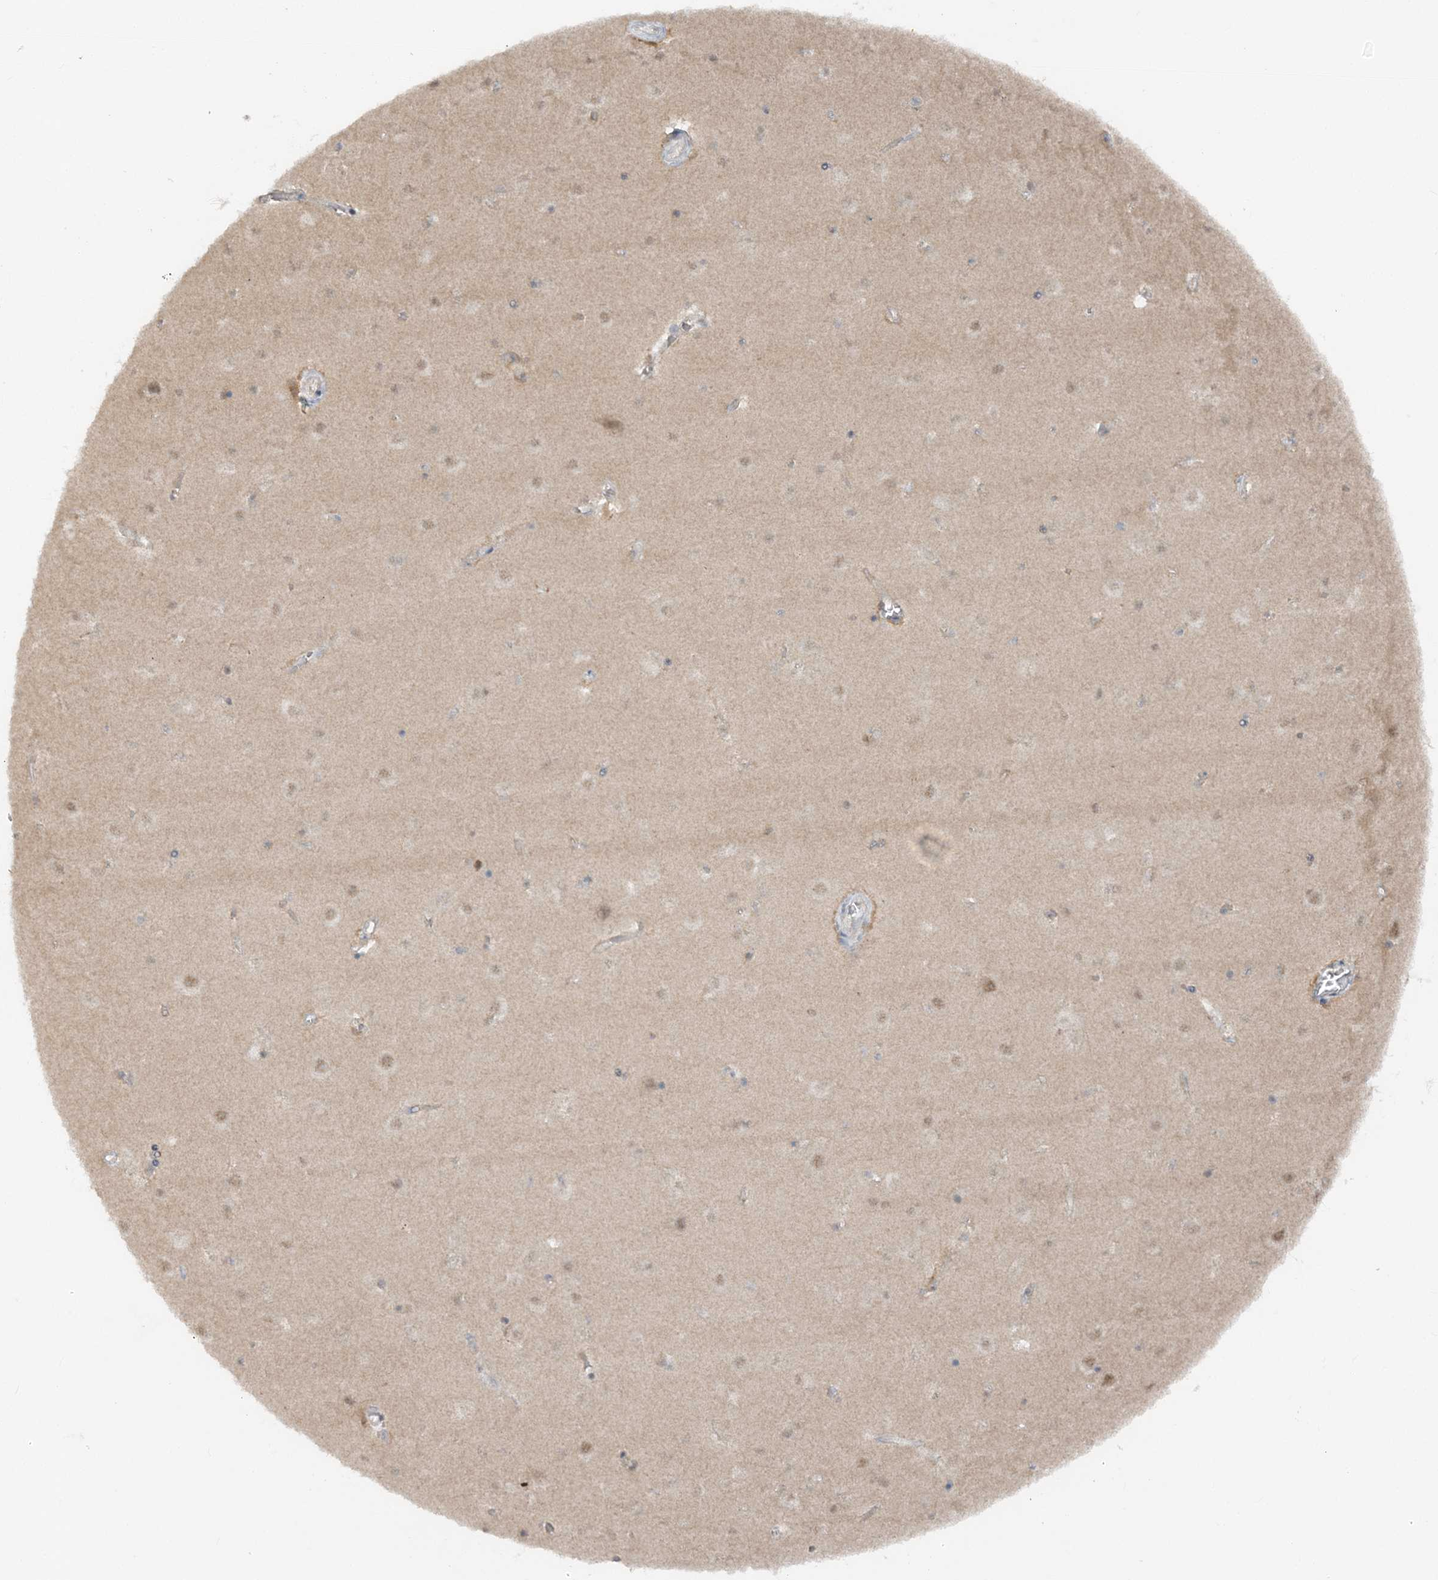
{"staining": {"intensity": "moderate", "quantity": ">75%", "location": "cytoplasmic/membranous"}, "tissue": "cerebral cortex", "cell_type": "Endothelial cells", "image_type": "normal", "snomed": [{"axis": "morphology", "description": "Normal tissue, NOS"}, {"axis": "topography", "description": "Cerebral cortex"}], "caption": "Immunohistochemical staining of normal cerebral cortex shows moderate cytoplasmic/membranous protein staining in about >75% of endothelial cells.", "gene": "ATP11A", "patient": {"sex": "male", "age": 54}}